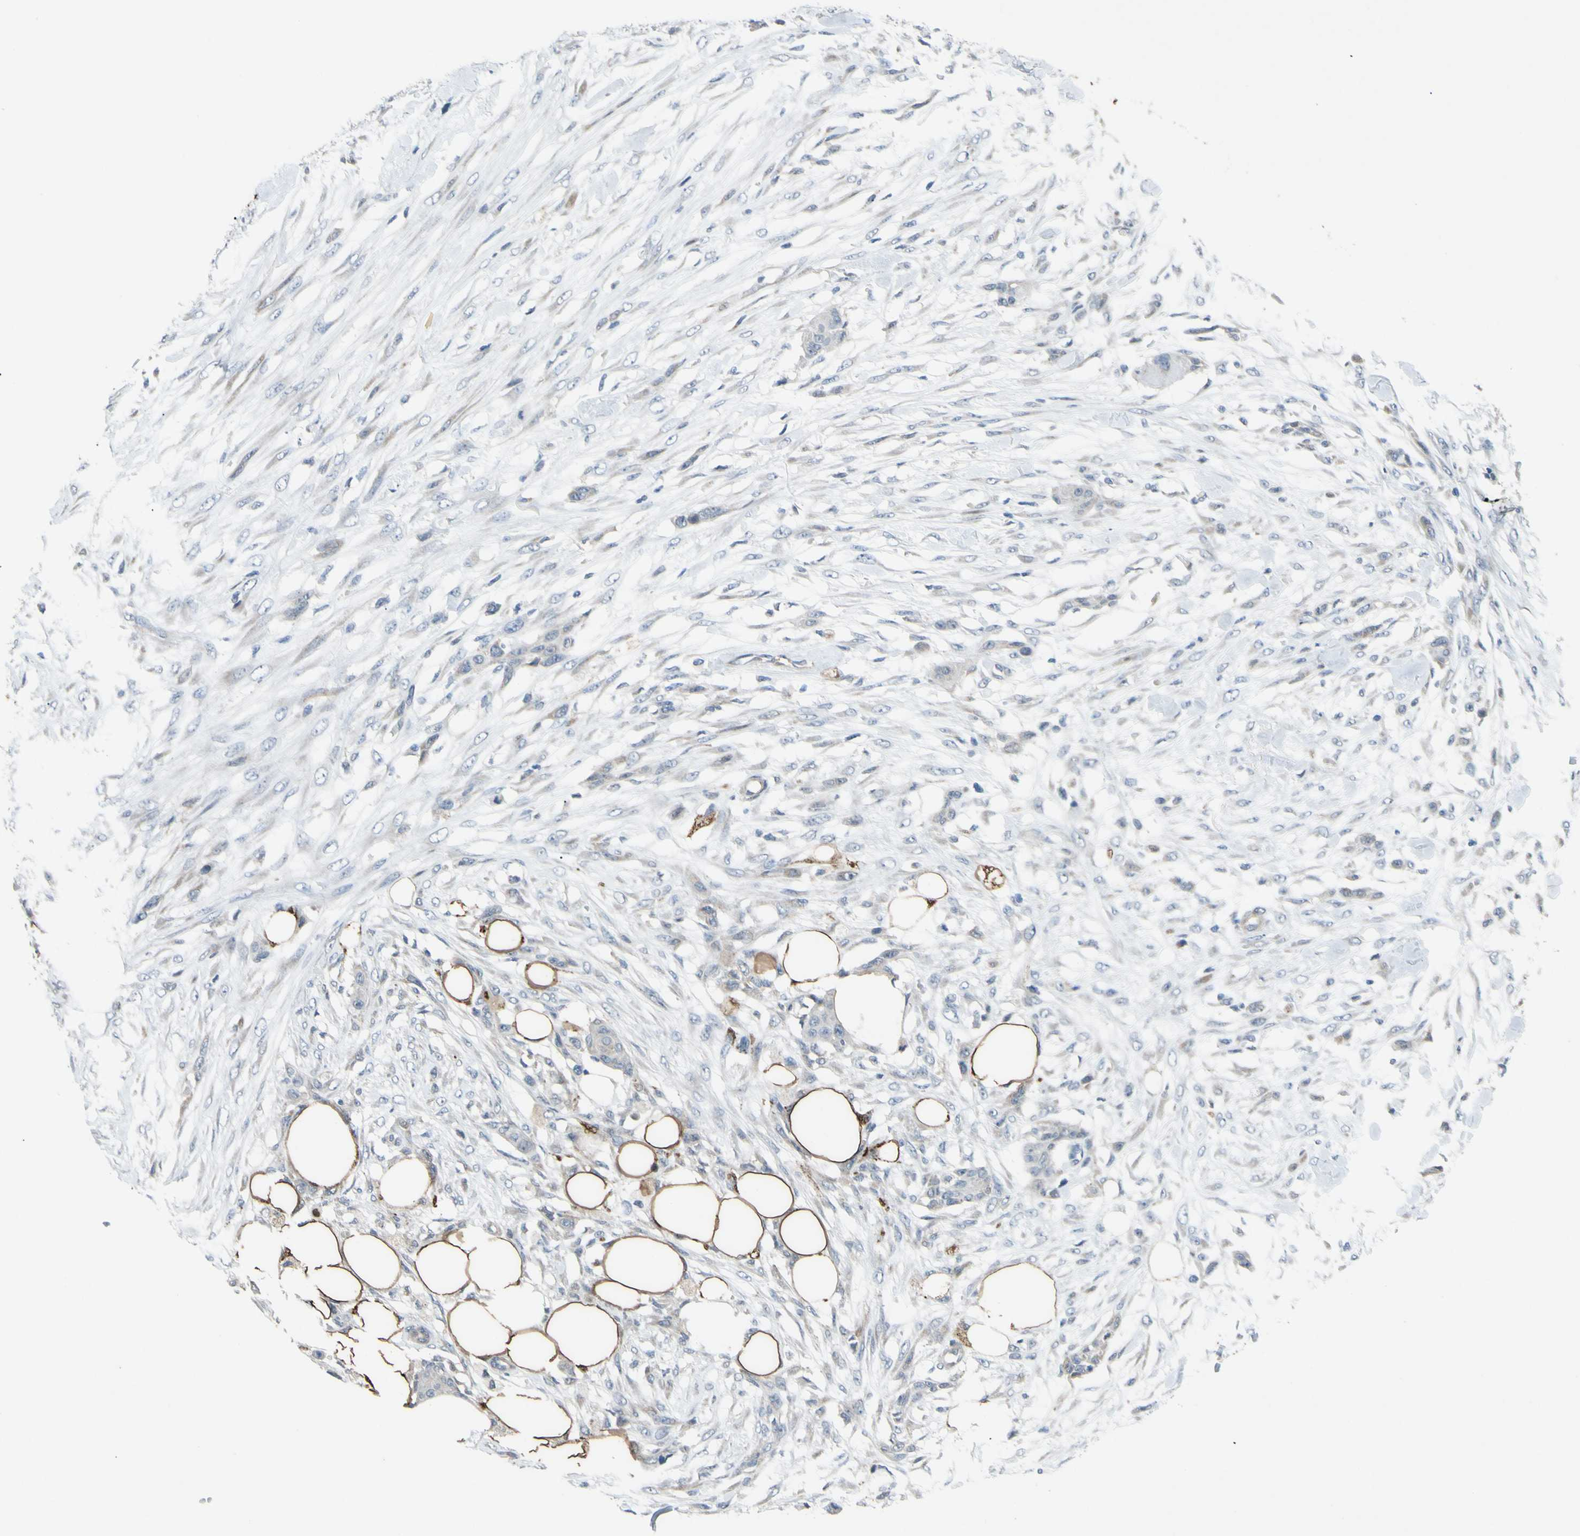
{"staining": {"intensity": "weak", "quantity": ">75%", "location": "cytoplasmic/membranous"}, "tissue": "skin cancer", "cell_type": "Tumor cells", "image_type": "cancer", "snomed": [{"axis": "morphology", "description": "Squamous cell carcinoma, NOS"}, {"axis": "topography", "description": "Skin"}], "caption": "A high-resolution histopathology image shows immunohistochemistry (IHC) staining of squamous cell carcinoma (skin), which reveals weak cytoplasmic/membranous staining in approximately >75% of tumor cells.", "gene": "GRAMD2B", "patient": {"sex": "female", "age": 59}}